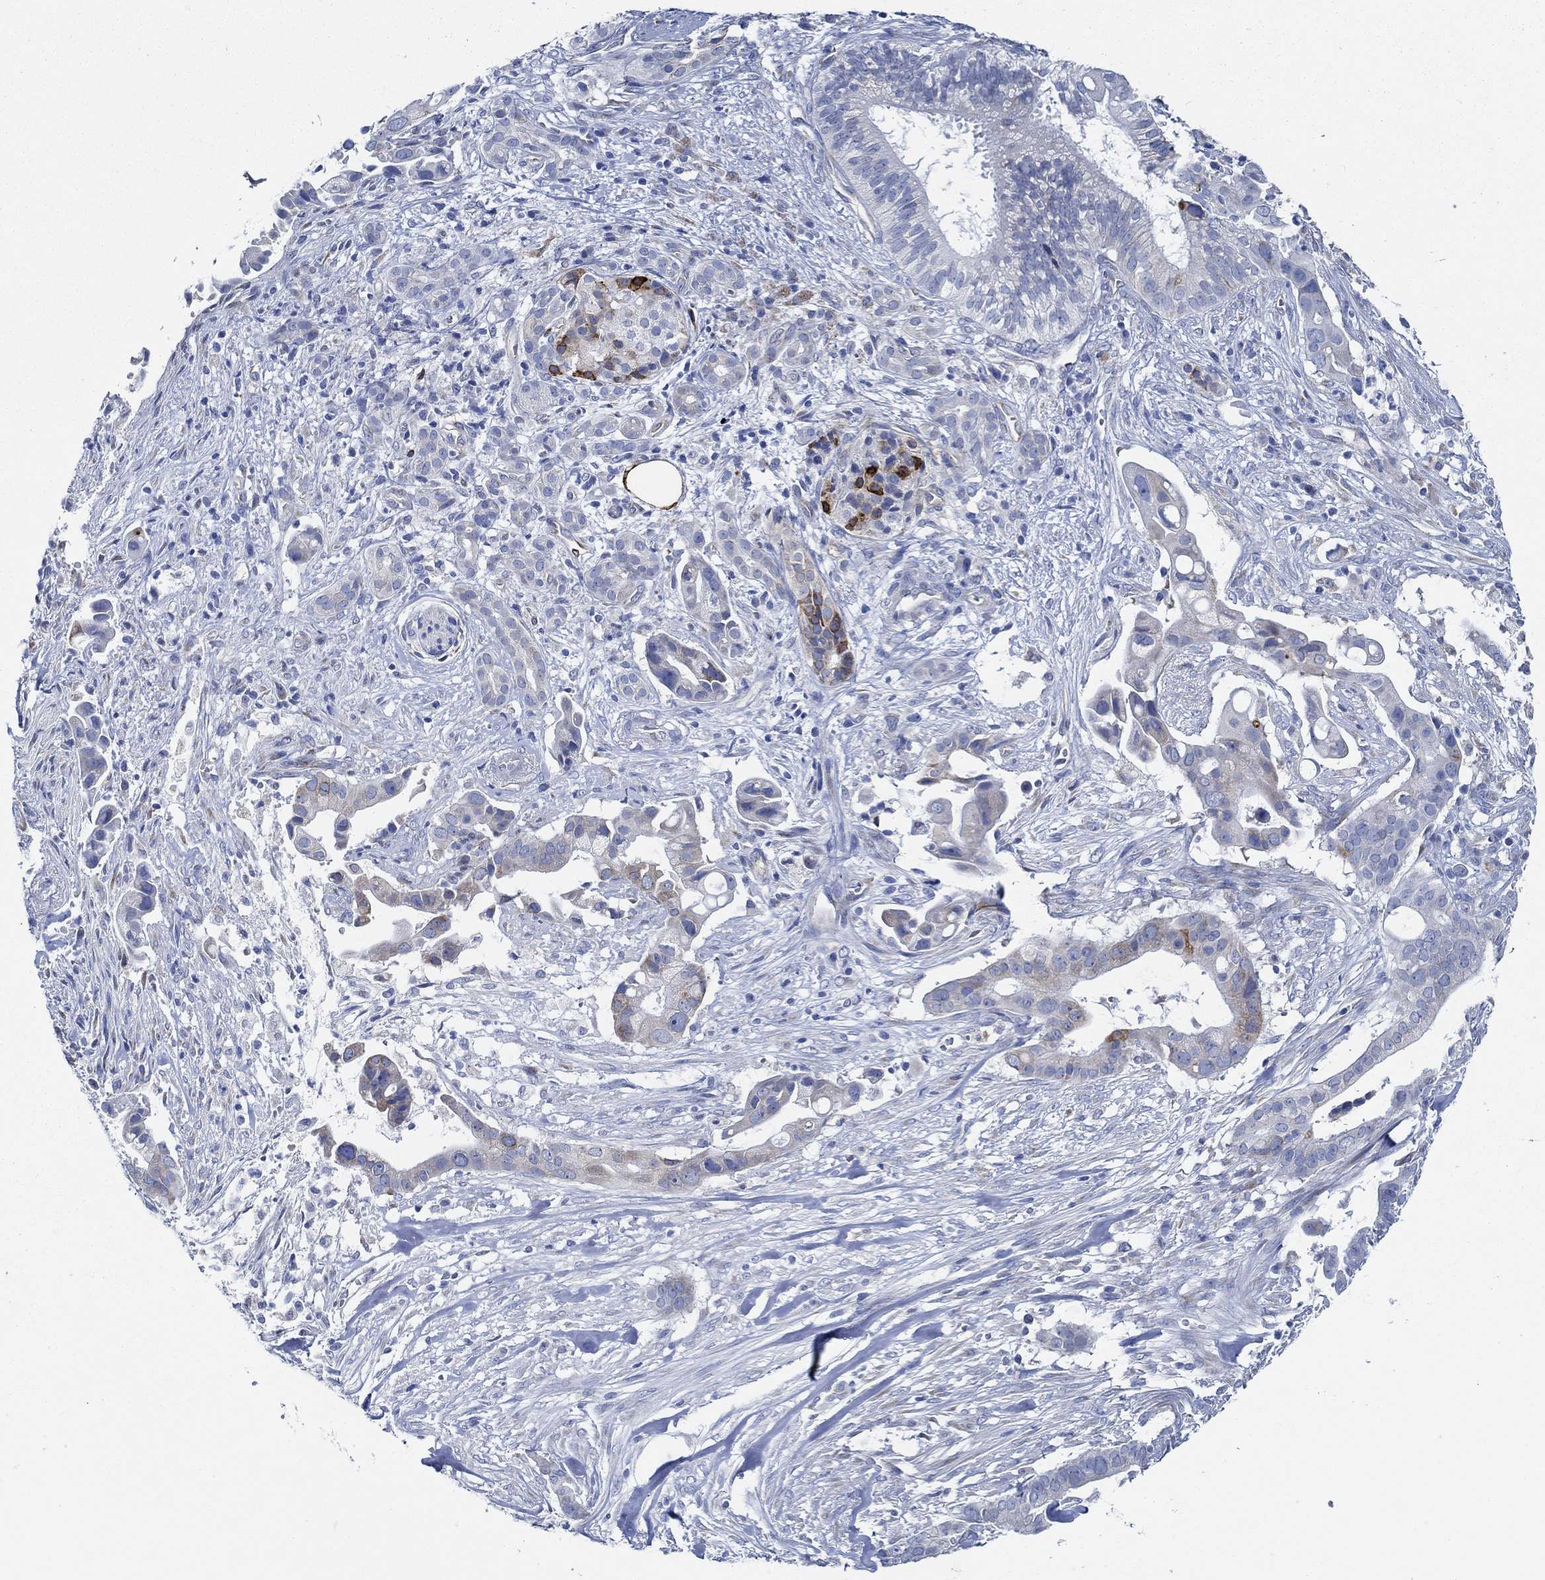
{"staining": {"intensity": "moderate", "quantity": "<25%", "location": "cytoplasmic/membranous"}, "tissue": "pancreatic cancer", "cell_type": "Tumor cells", "image_type": "cancer", "snomed": [{"axis": "morphology", "description": "Adenocarcinoma, NOS"}, {"axis": "topography", "description": "Pancreas"}], "caption": "A brown stain highlights moderate cytoplasmic/membranous staining of a protein in human pancreatic cancer (adenocarcinoma) tumor cells. The staining was performed using DAB (3,3'-diaminobenzidine) to visualize the protein expression in brown, while the nuclei were stained in blue with hematoxylin (Magnification: 20x).", "gene": "HECW2", "patient": {"sex": "male", "age": 61}}